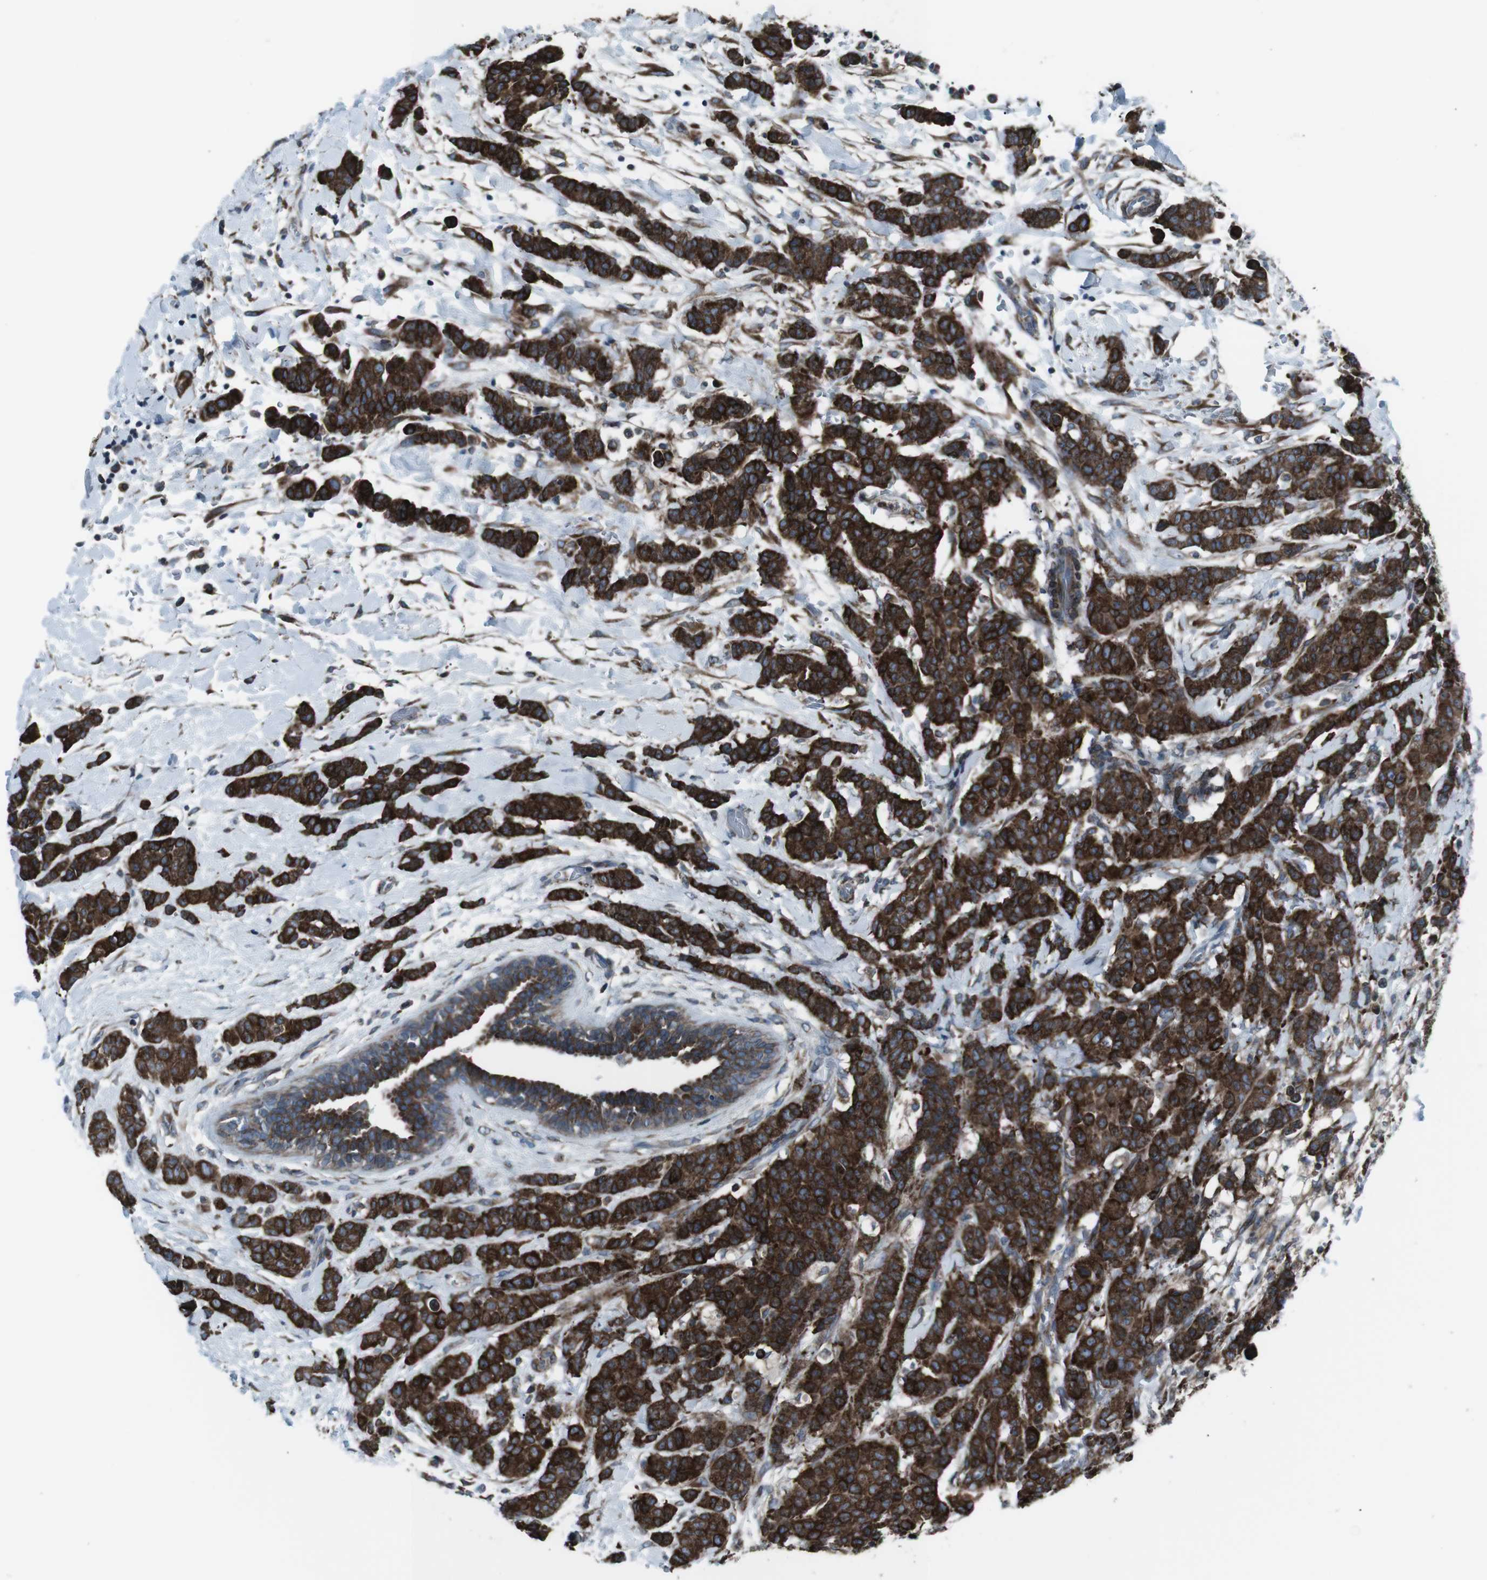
{"staining": {"intensity": "strong", "quantity": ">75%", "location": "cytoplasmic/membranous"}, "tissue": "breast cancer", "cell_type": "Tumor cells", "image_type": "cancer", "snomed": [{"axis": "morphology", "description": "Normal tissue, NOS"}, {"axis": "morphology", "description": "Duct carcinoma"}, {"axis": "topography", "description": "Breast"}], "caption": "Strong cytoplasmic/membranous protein expression is identified in approximately >75% of tumor cells in breast infiltrating ductal carcinoma.", "gene": "LNPK", "patient": {"sex": "female", "age": 40}}